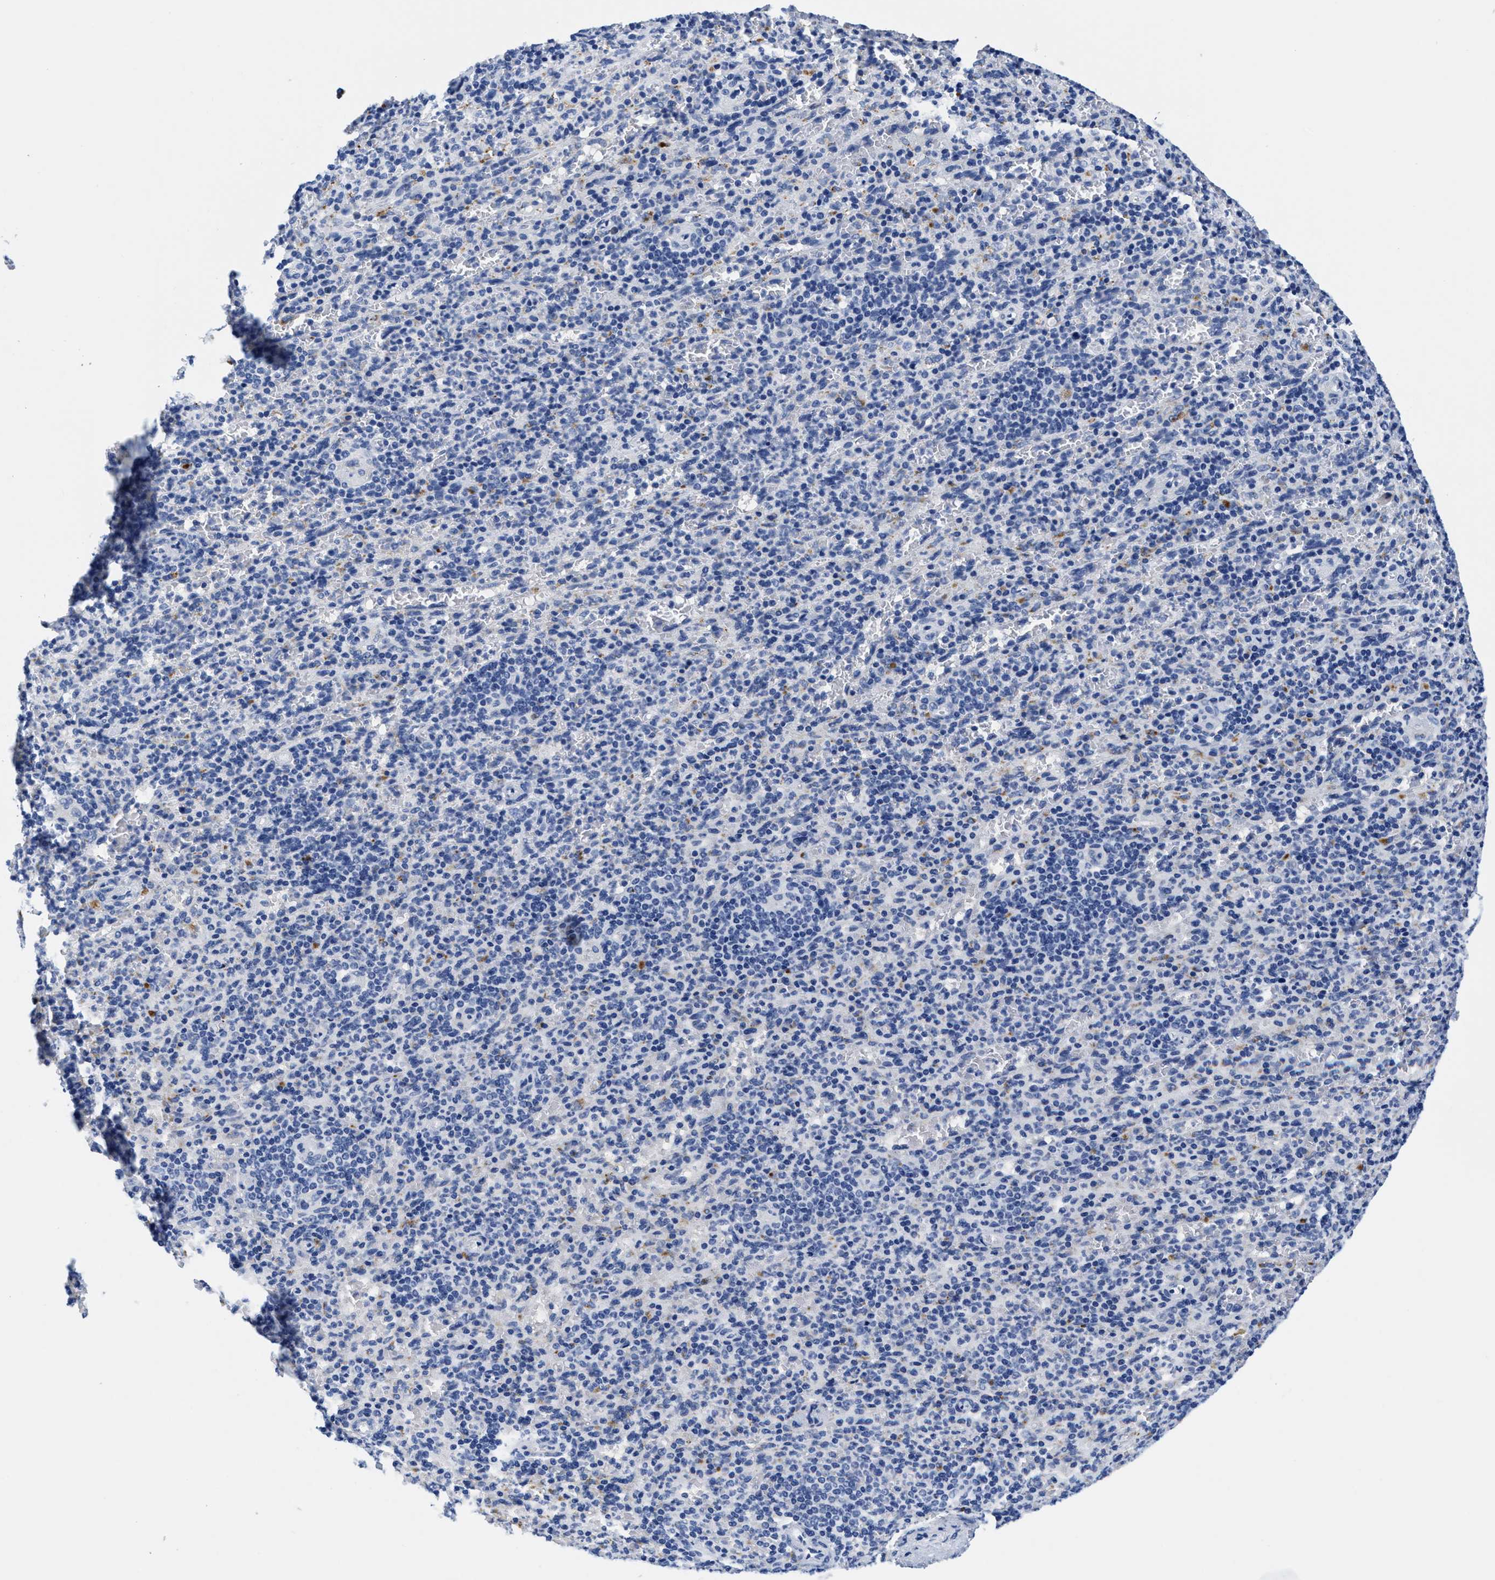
{"staining": {"intensity": "negative", "quantity": "none", "location": "none"}, "tissue": "spleen", "cell_type": "Cells in red pulp", "image_type": "normal", "snomed": [{"axis": "morphology", "description": "Normal tissue, NOS"}, {"axis": "topography", "description": "Spleen"}], "caption": "Immunohistochemistry (IHC) photomicrograph of normal spleen: spleen stained with DAB (3,3'-diaminobenzidine) exhibits no significant protein expression in cells in red pulp.", "gene": "TTC3", "patient": {"sex": "female", "age": 74}}